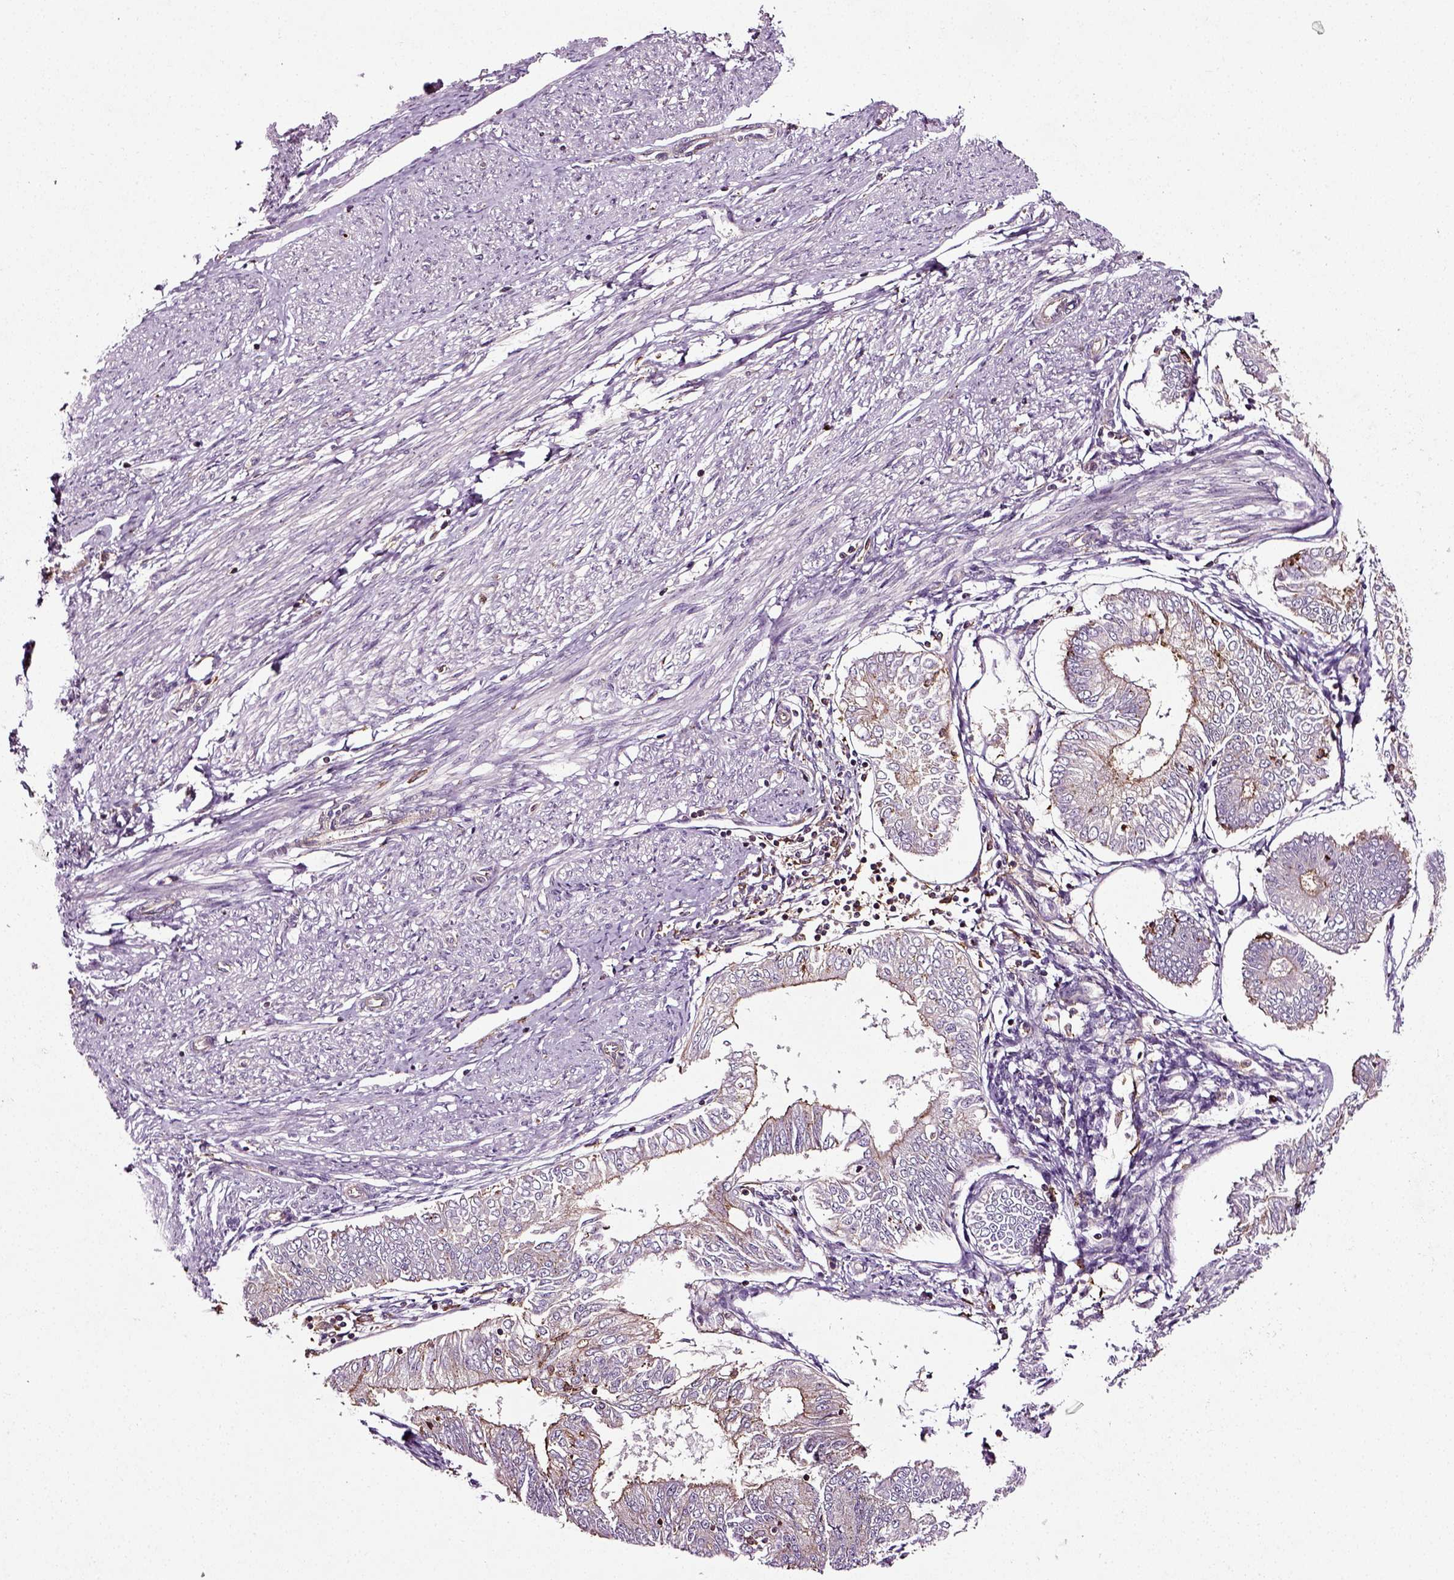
{"staining": {"intensity": "moderate", "quantity": "<25%", "location": "cytoplasmic/membranous"}, "tissue": "endometrial cancer", "cell_type": "Tumor cells", "image_type": "cancer", "snomed": [{"axis": "morphology", "description": "Adenocarcinoma, NOS"}, {"axis": "topography", "description": "Endometrium"}], "caption": "IHC histopathology image of neoplastic tissue: endometrial cancer stained using immunohistochemistry shows low levels of moderate protein expression localized specifically in the cytoplasmic/membranous of tumor cells, appearing as a cytoplasmic/membranous brown color.", "gene": "RHOF", "patient": {"sex": "female", "age": 58}}